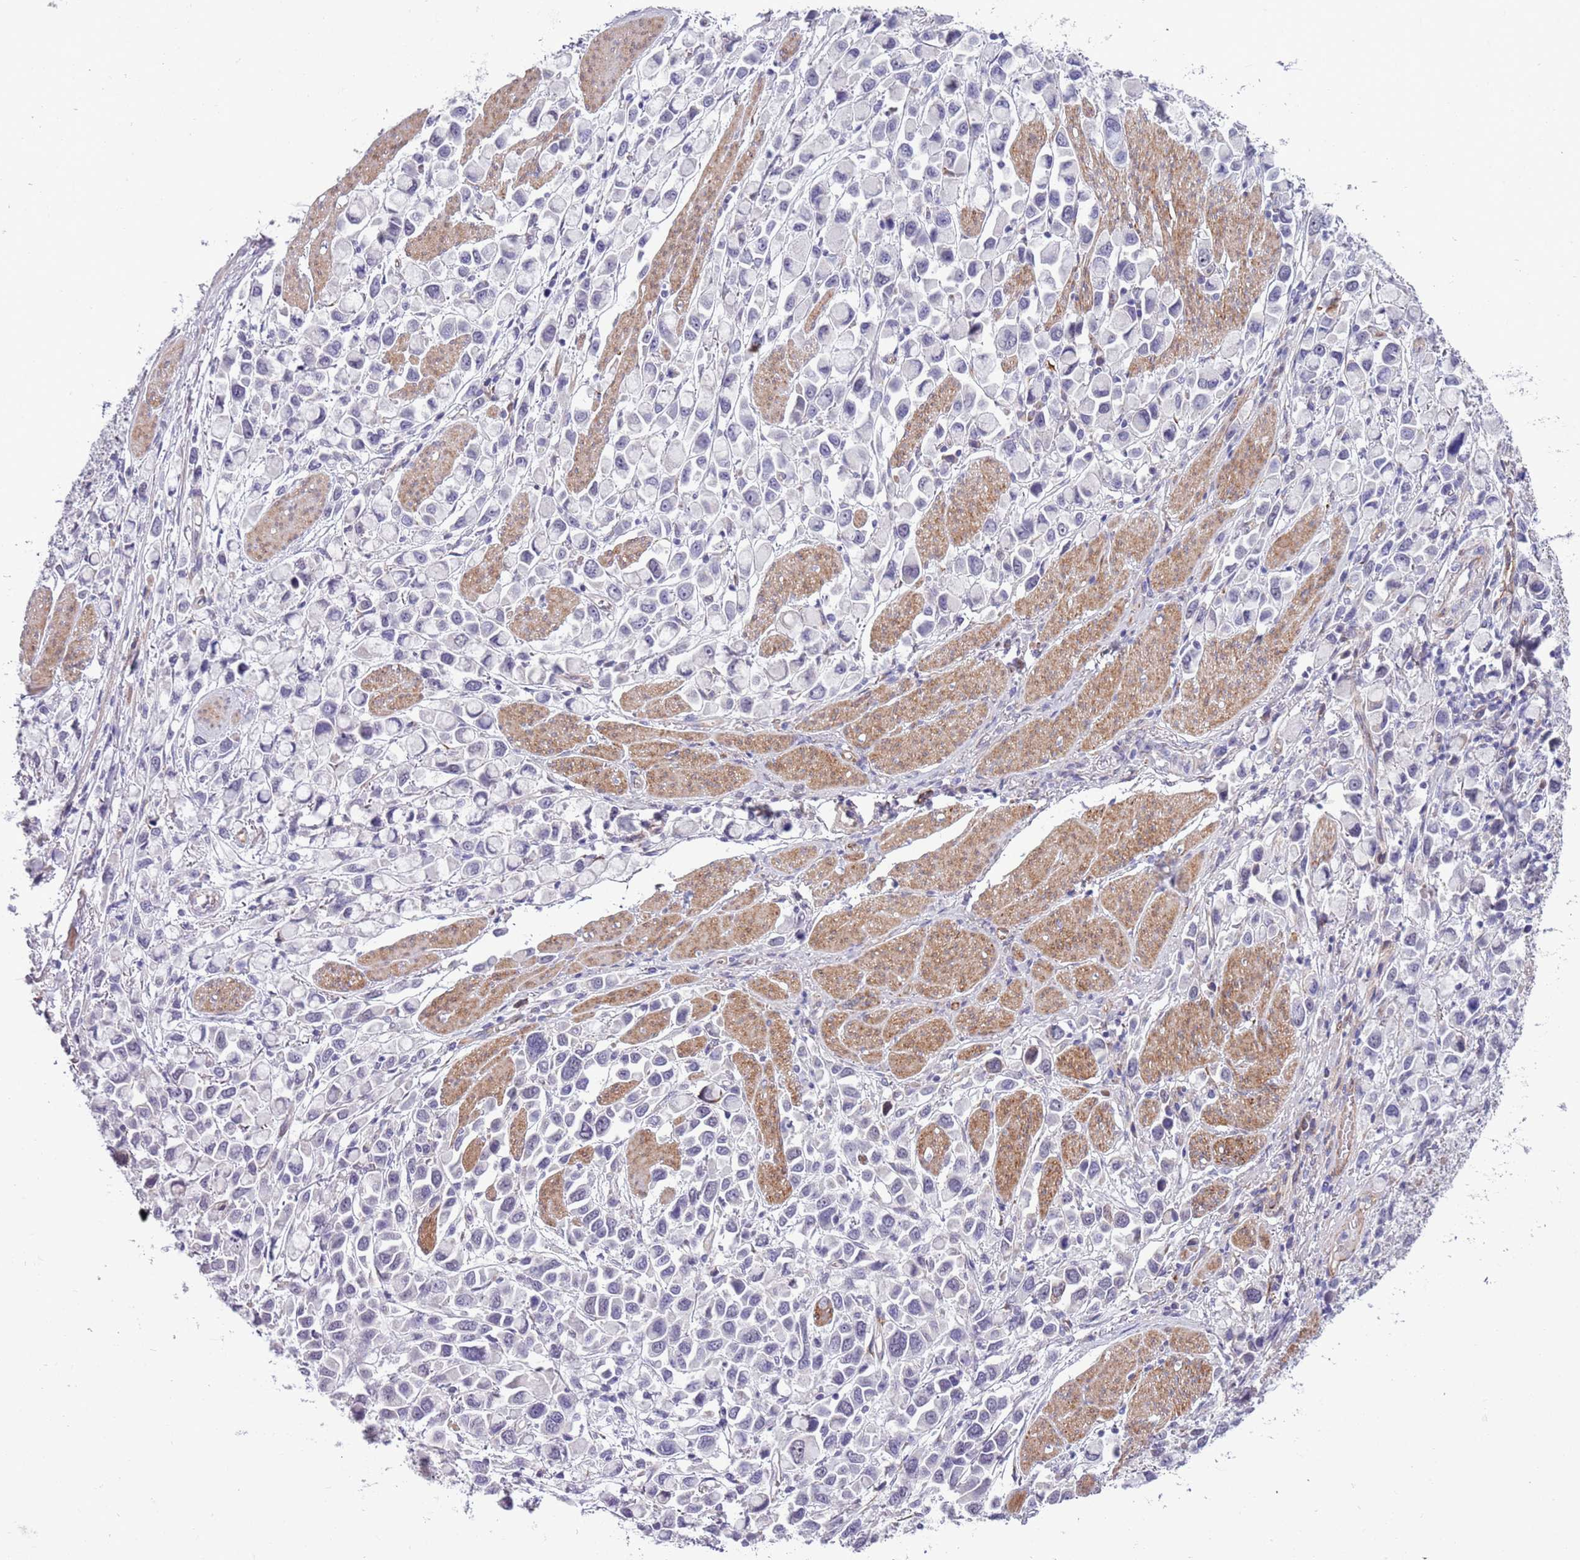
{"staining": {"intensity": "negative", "quantity": "none", "location": "none"}, "tissue": "stomach cancer", "cell_type": "Tumor cells", "image_type": "cancer", "snomed": [{"axis": "morphology", "description": "Adenocarcinoma, NOS"}, {"axis": "topography", "description": "Stomach"}], "caption": "Human adenocarcinoma (stomach) stained for a protein using immunohistochemistry reveals no staining in tumor cells.", "gene": "MRPL32", "patient": {"sex": "female", "age": 81}}